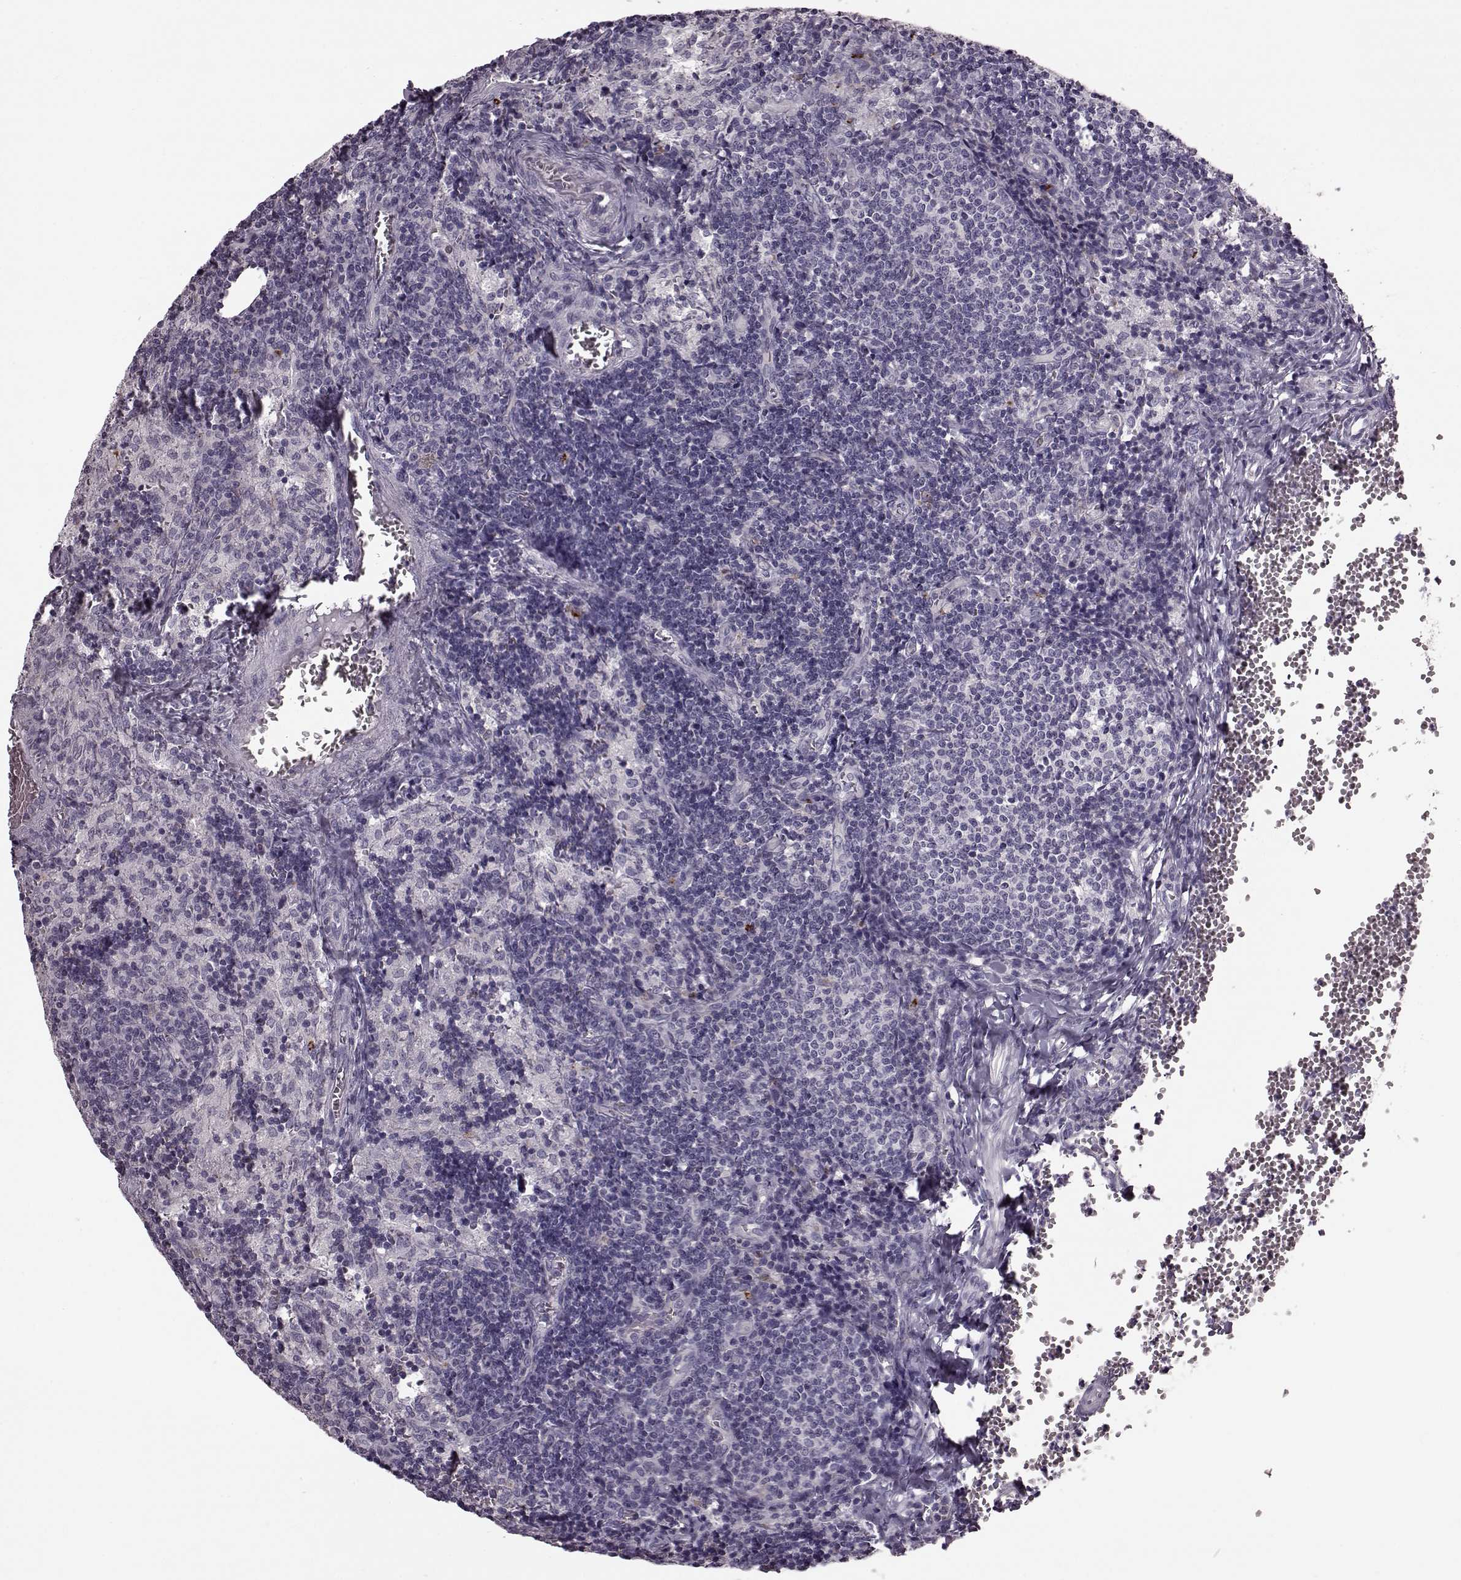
{"staining": {"intensity": "negative", "quantity": "none", "location": "none"}, "tissue": "lymph node", "cell_type": "Germinal center cells", "image_type": "normal", "snomed": [{"axis": "morphology", "description": "Normal tissue, NOS"}, {"axis": "topography", "description": "Lymph node"}], "caption": "An IHC photomicrograph of normal lymph node is shown. There is no staining in germinal center cells of lymph node.", "gene": "SNTG1", "patient": {"sex": "female", "age": 50}}